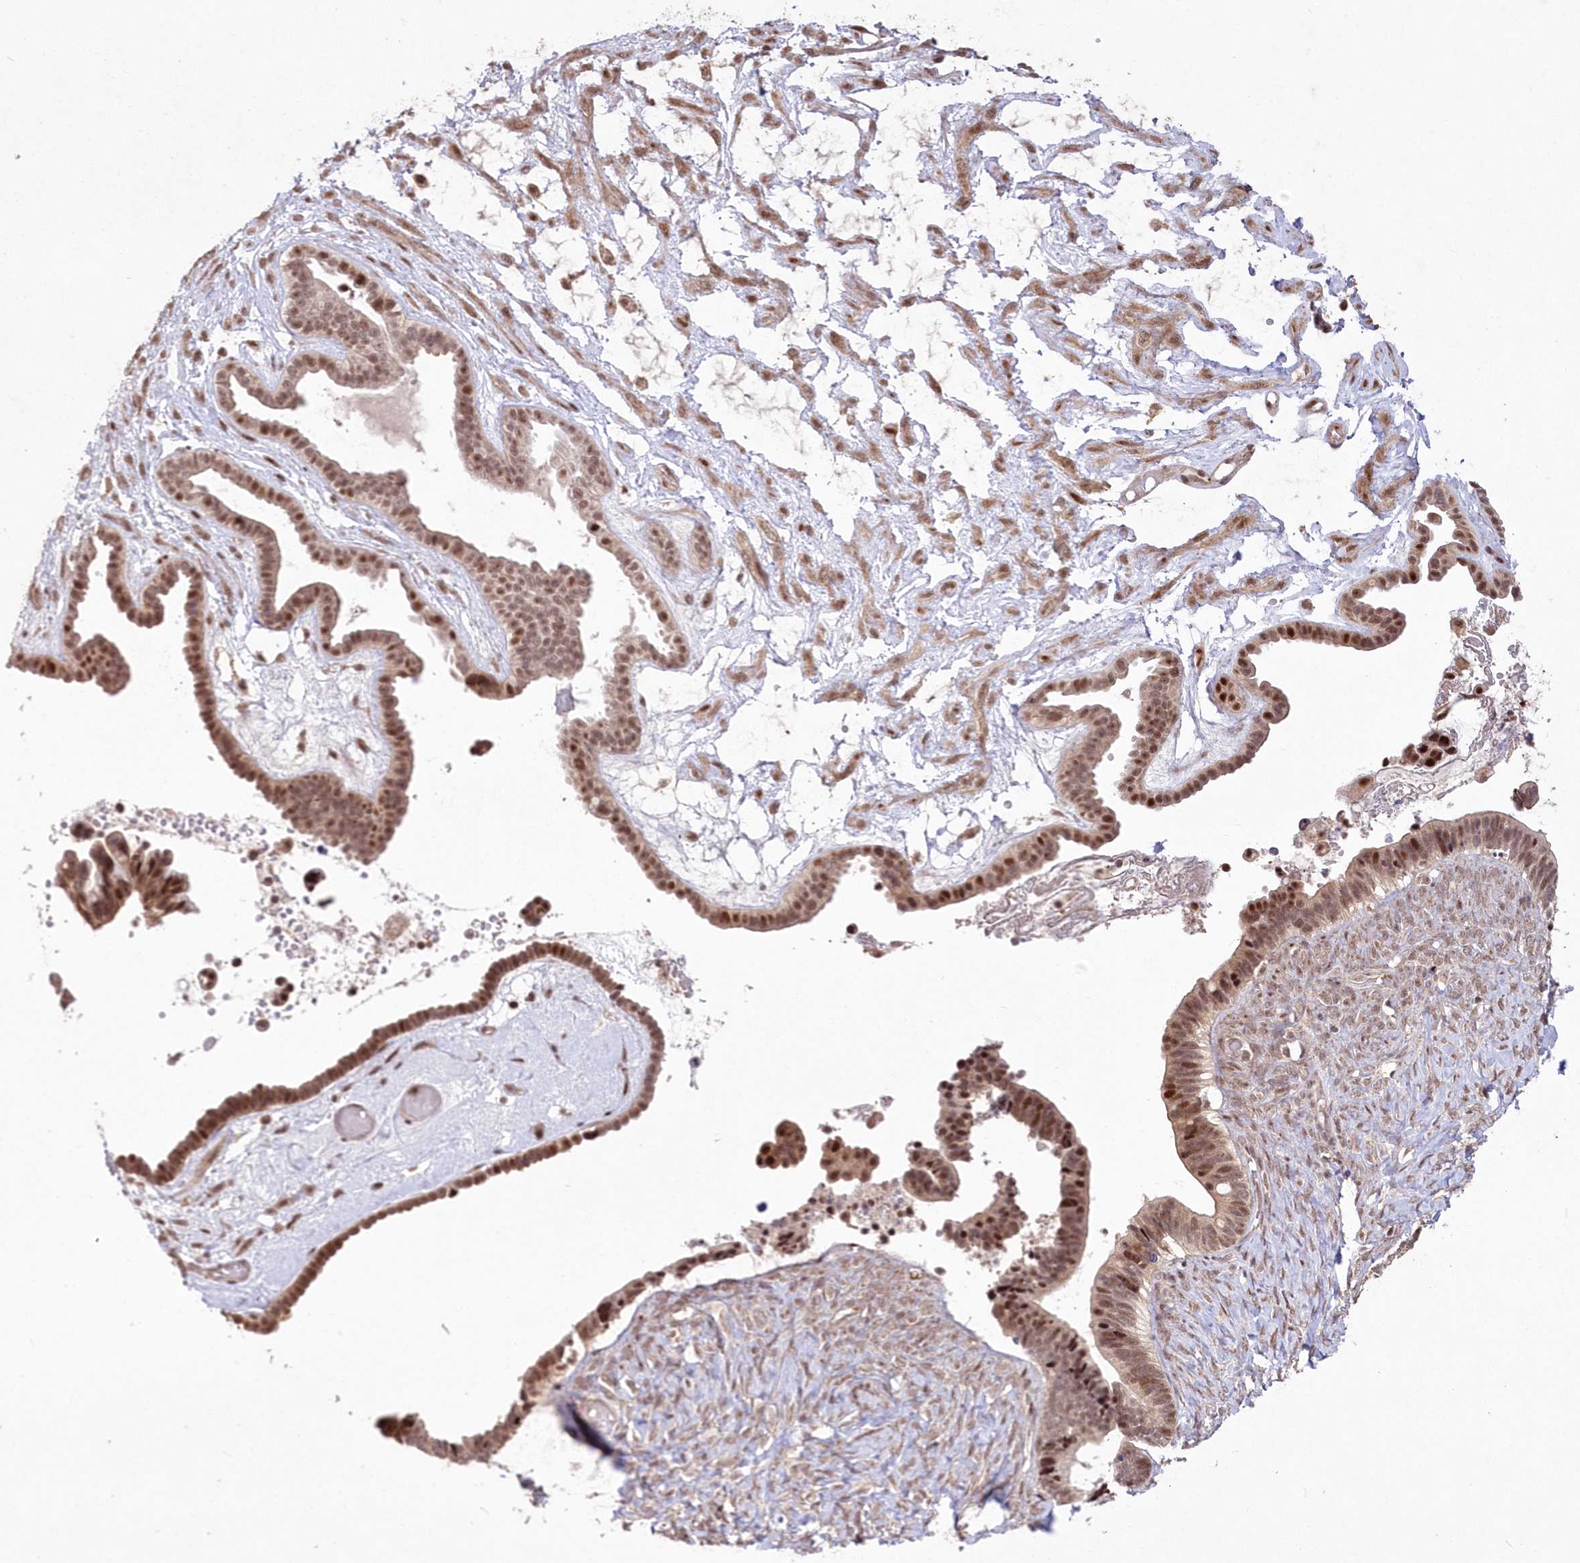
{"staining": {"intensity": "moderate", "quantity": ">75%", "location": "cytoplasmic/membranous,nuclear"}, "tissue": "ovarian cancer", "cell_type": "Tumor cells", "image_type": "cancer", "snomed": [{"axis": "morphology", "description": "Cystadenocarcinoma, serous, NOS"}, {"axis": "topography", "description": "Ovary"}], "caption": "Immunohistochemistry (IHC) staining of ovarian cancer (serous cystadenocarcinoma), which exhibits medium levels of moderate cytoplasmic/membranous and nuclear positivity in about >75% of tumor cells indicating moderate cytoplasmic/membranous and nuclear protein expression. The staining was performed using DAB (3,3'-diaminobenzidine) (brown) for protein detection and nuclei were counterstained in hematoxylin (blue).", "gene": "WBP1L", "patient": {"sex": "female", "age": 56}}